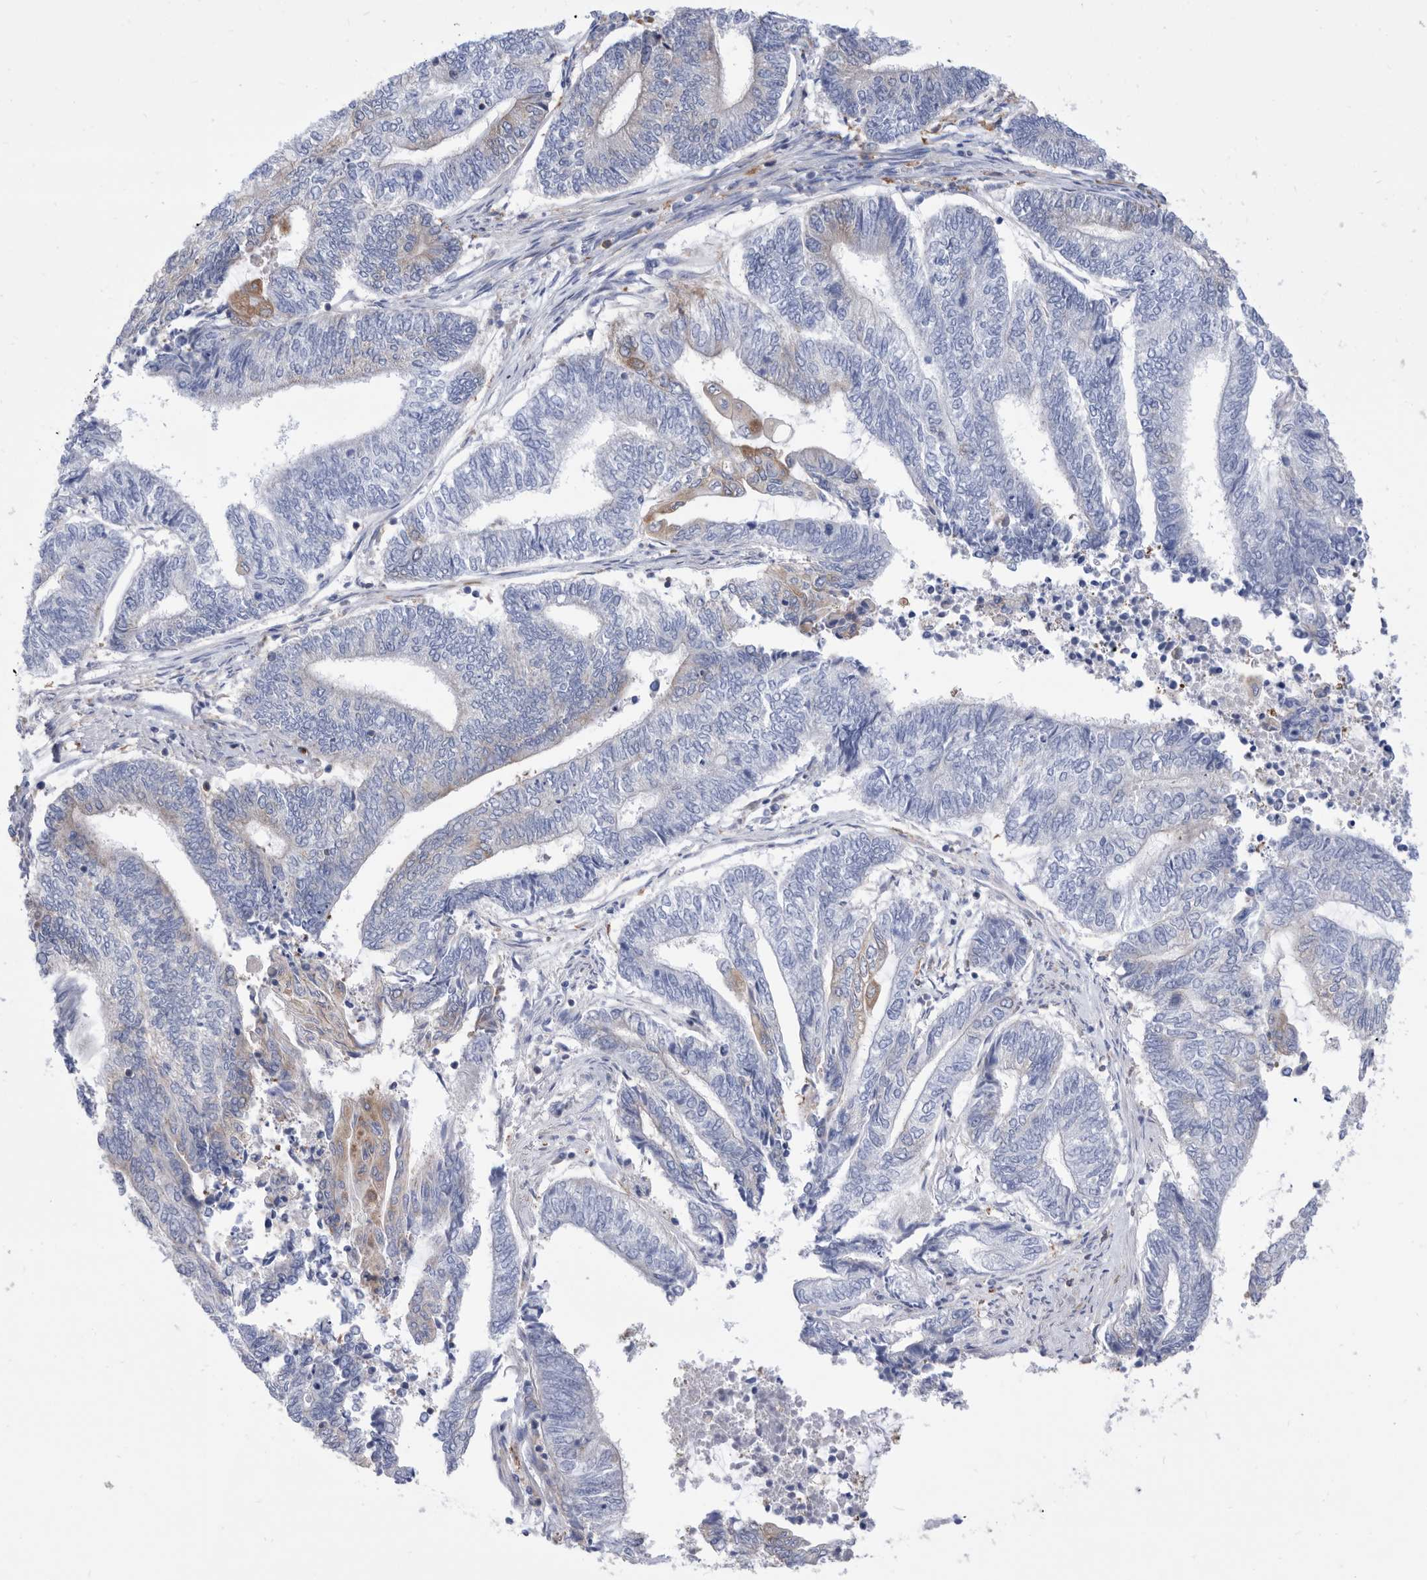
{"staining": {"intensity": "moderate", "quantity": "25%-75%", "location": "cytoplasmic/membranous"}, "tissue": "endometrial cancer", "cell_type": "Tumor cells", "image_type": "cancer", "snomed": [{"axis": "morphology", "description": "Adenocarcinoma, NOS"}, {"axis": "topography", "description": "Uterus"}, {"axis": "topography", "description": "Endometrium"}], "caption": "About 25%-75% of tumor cells in adenocarcinoma (endometrial) display moderate cytoplasmic/membranous protein expression as visualized by brown immunohistochemical staining.", "gene": "SMG7", "patient": {"sex": "female", "age": 70}}